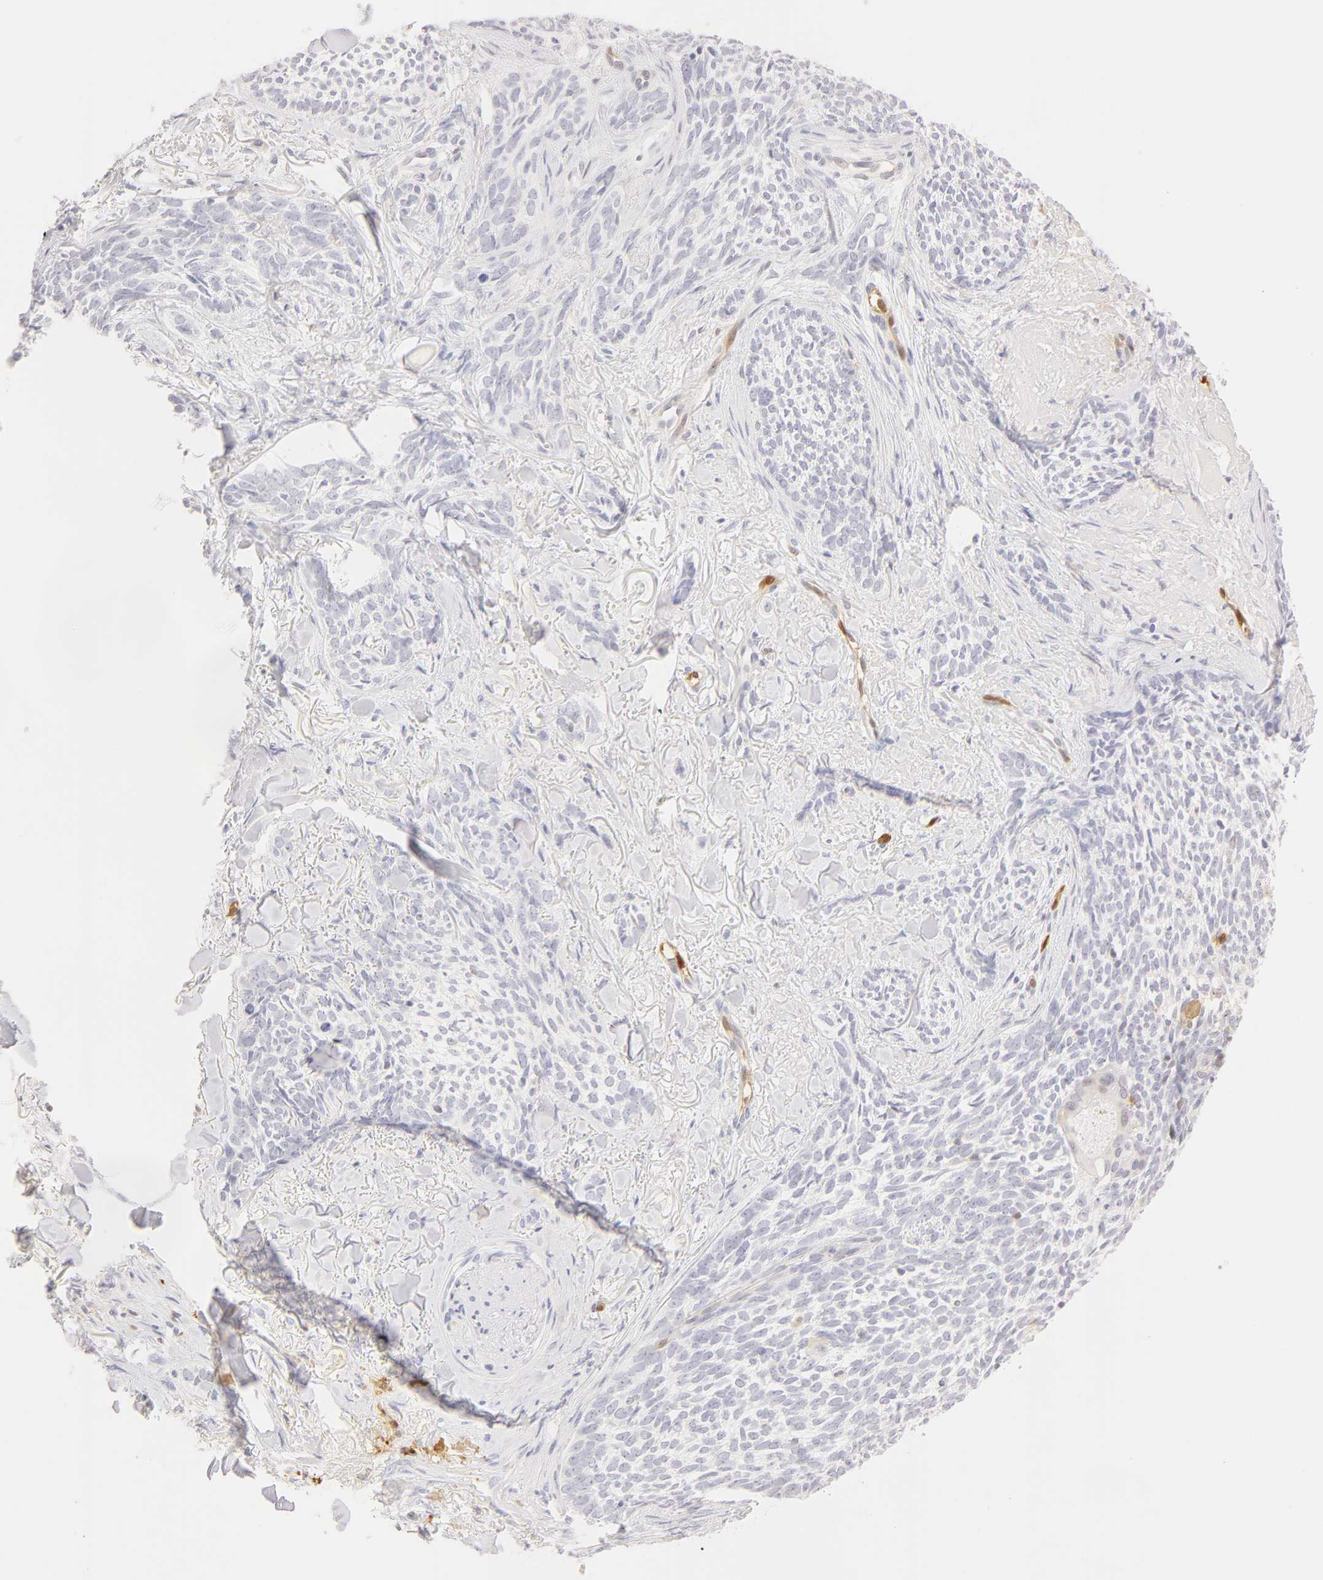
{"staining": {"intensity": "negative", "quantity": "none", "location": "none"}, "tissue": "skin cancer", "cell_type": "Tumor cells", "image_type": "cancer", "snomed": [{"axis": "morphology", "description": "Basal cell carcinoma"}, {"axis": "topography", "description": "Skin"}], "caption": "This is an immunohistochemistry photomicrograph of basal cell carcinoma (skin). There is no staining in tumor cells.", "gene": "CA2", "patient": {"sex": "female", "age": 81}}